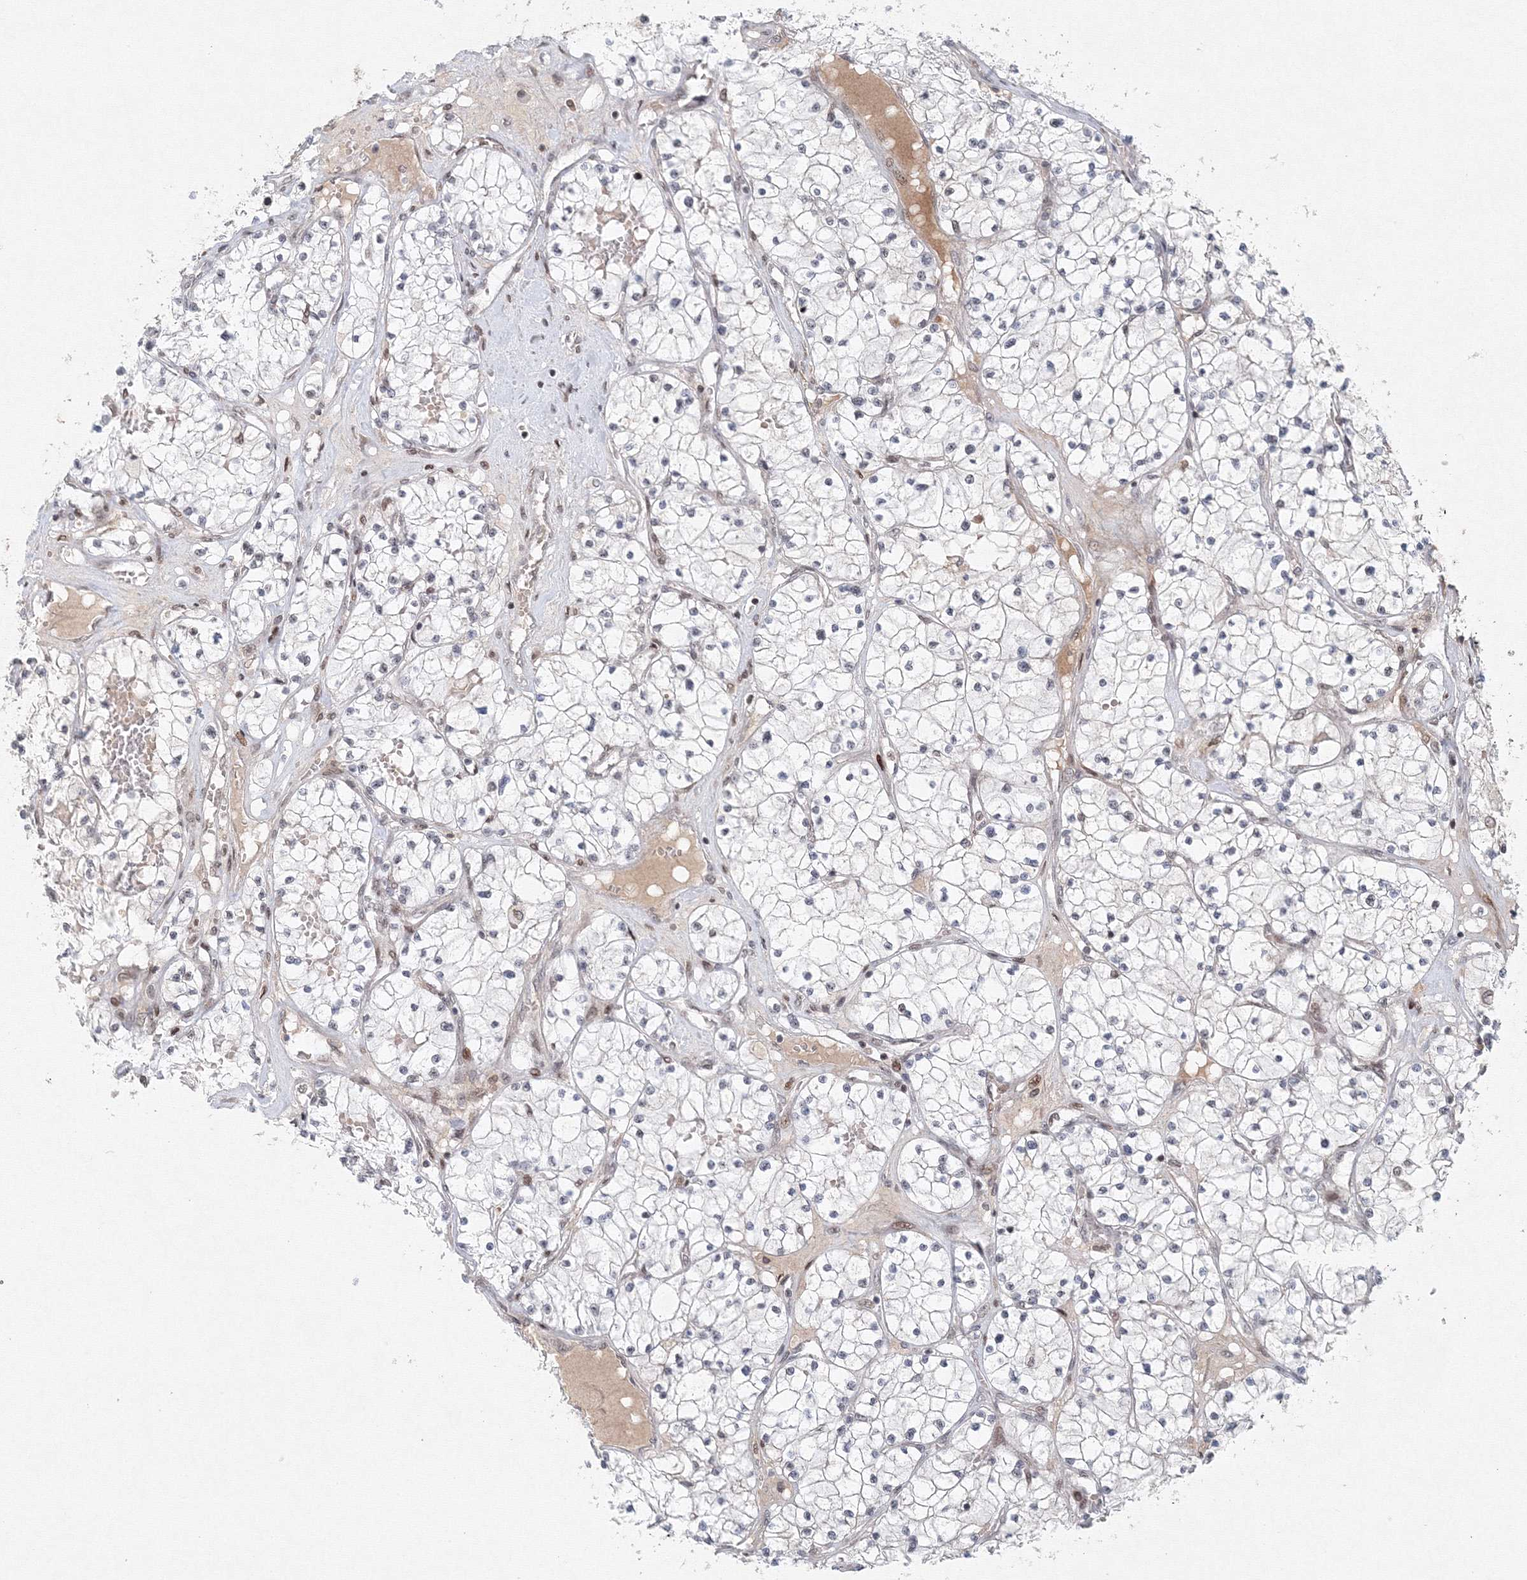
{"staining": {"intensity": "negative", "quantity": "none", "location": "none"}, "tissue": "renal cancer", "cell_type": "Tumor cells", "image_type": "cancer", "snomed": [{"axis": "morphology", "description": "Normal tissue, NOS"}, {"axis": "morphology", "description": "Adenocarcinoma, NOS"}, {"axis": "topography", "description": "Kidney"}], "caption": "The IHC photomicrograph has no significant staining in tumor cells of renal adenocarcinoma tissue.", "gene": "KIF4A", "patient": {"sex": "male", "age": 68}}